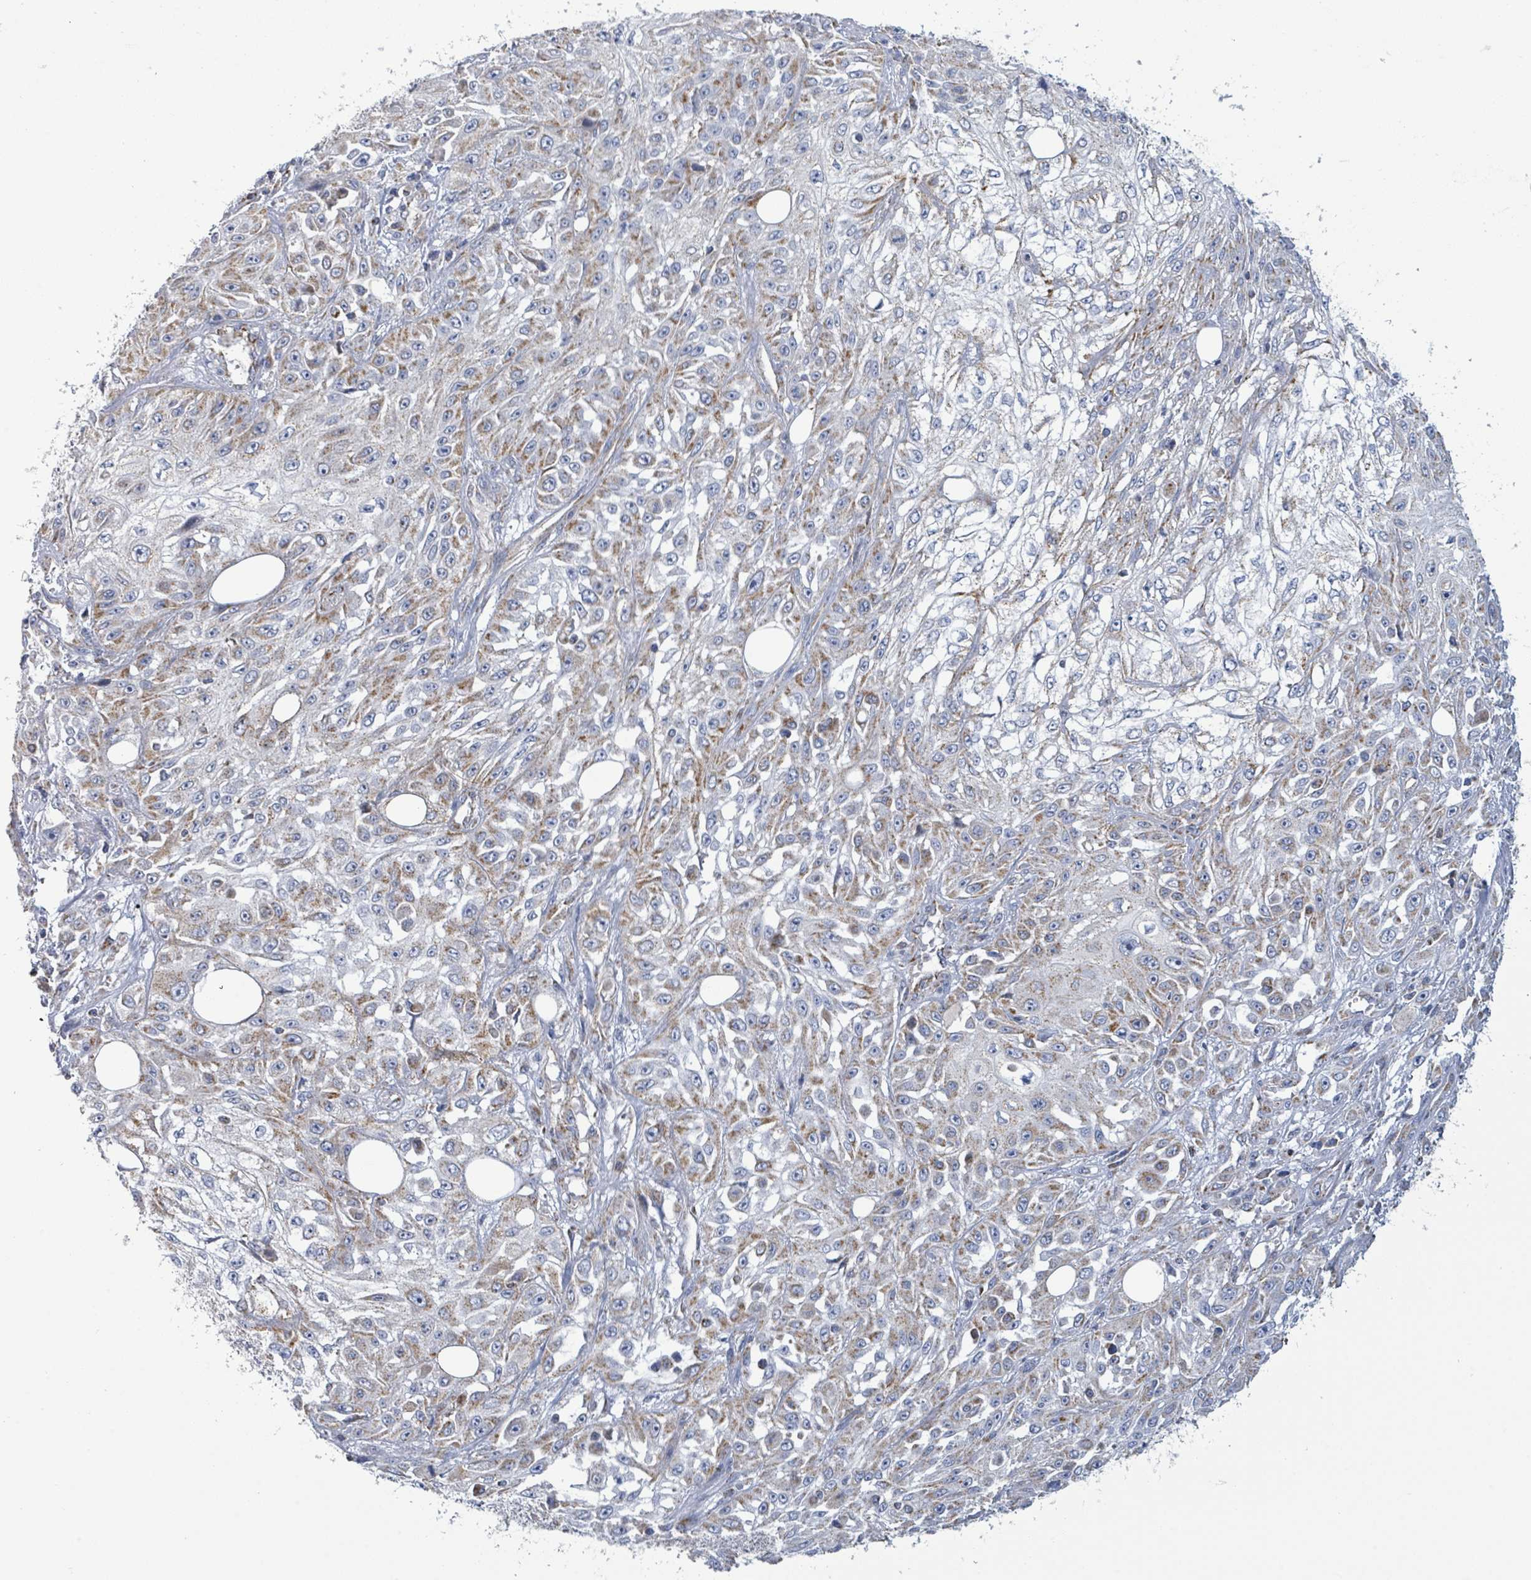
{"staining": {"intensity": "moderate", "quantity": ">75%", "location": "cytoplasmic/membranous"}, "tissue": "skin cancer", "cell_type": "Tumor cells", "image_type": "cancer", "snomed": [{"axis": "morphology", "description": "Squamous cell carcinoma, NOS"}, {"axis": "morphology", "description": "Squamous cell carcinoma, metastatic, NOS"}, {"axis": "topography", "description": "Skin"}, {"axis": "topography", "description": "Lymph node"}], "caption": "Skin cancer tissue shows moderate cytoplasmic/membranous staining in about >75% of tumor cells (DAB (3,3'-diaminobenzidine) IHC with brightfield microscopy, high magnification).", "gene": "SUCLG2", "patient": {"sex": "male", "age": 75}}